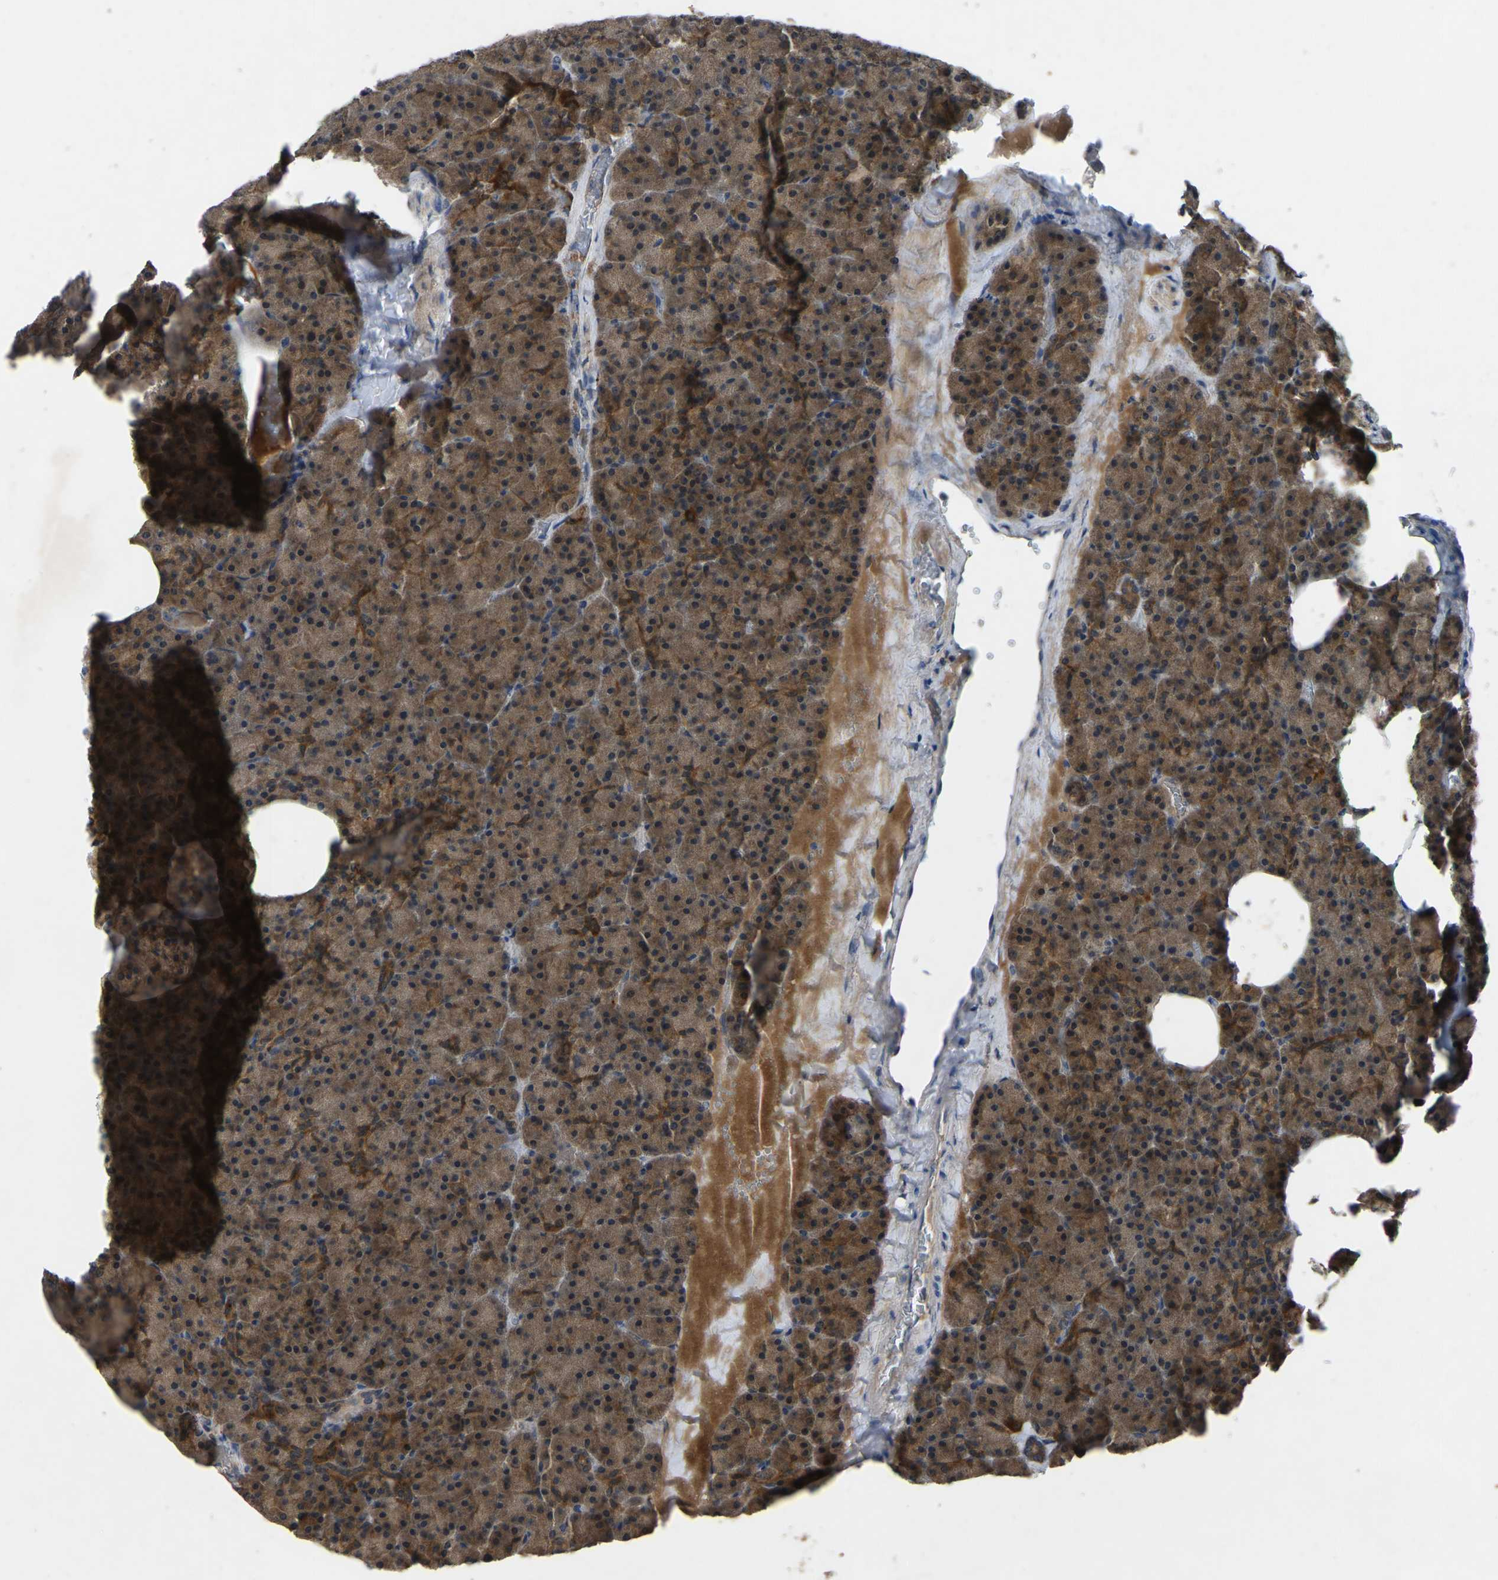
{"staining": {"intensity": "moderate", "quantity": ">75%", "location": "cytoplasmic/membranous"}, "tissue": "pancreas", "cell_type": "Exocrine glandular cells", "image_type": "normal", "snomed": [{"axis": "morphology", "description": "Normal tissue, NOS"}, {"axis": "morphology", "description": "Carcinoid, malignant, NOS"}, {"axis": "topography", "description": "Pancreas"}], "caption": "Exocrine glandular cells display medium levels of moderate cytoplasmic/membranous positivity in approximately >75% of cells in normal human pancreas.", "gene": "FHIT", "patient": {"sex": "female", "age": 35}}